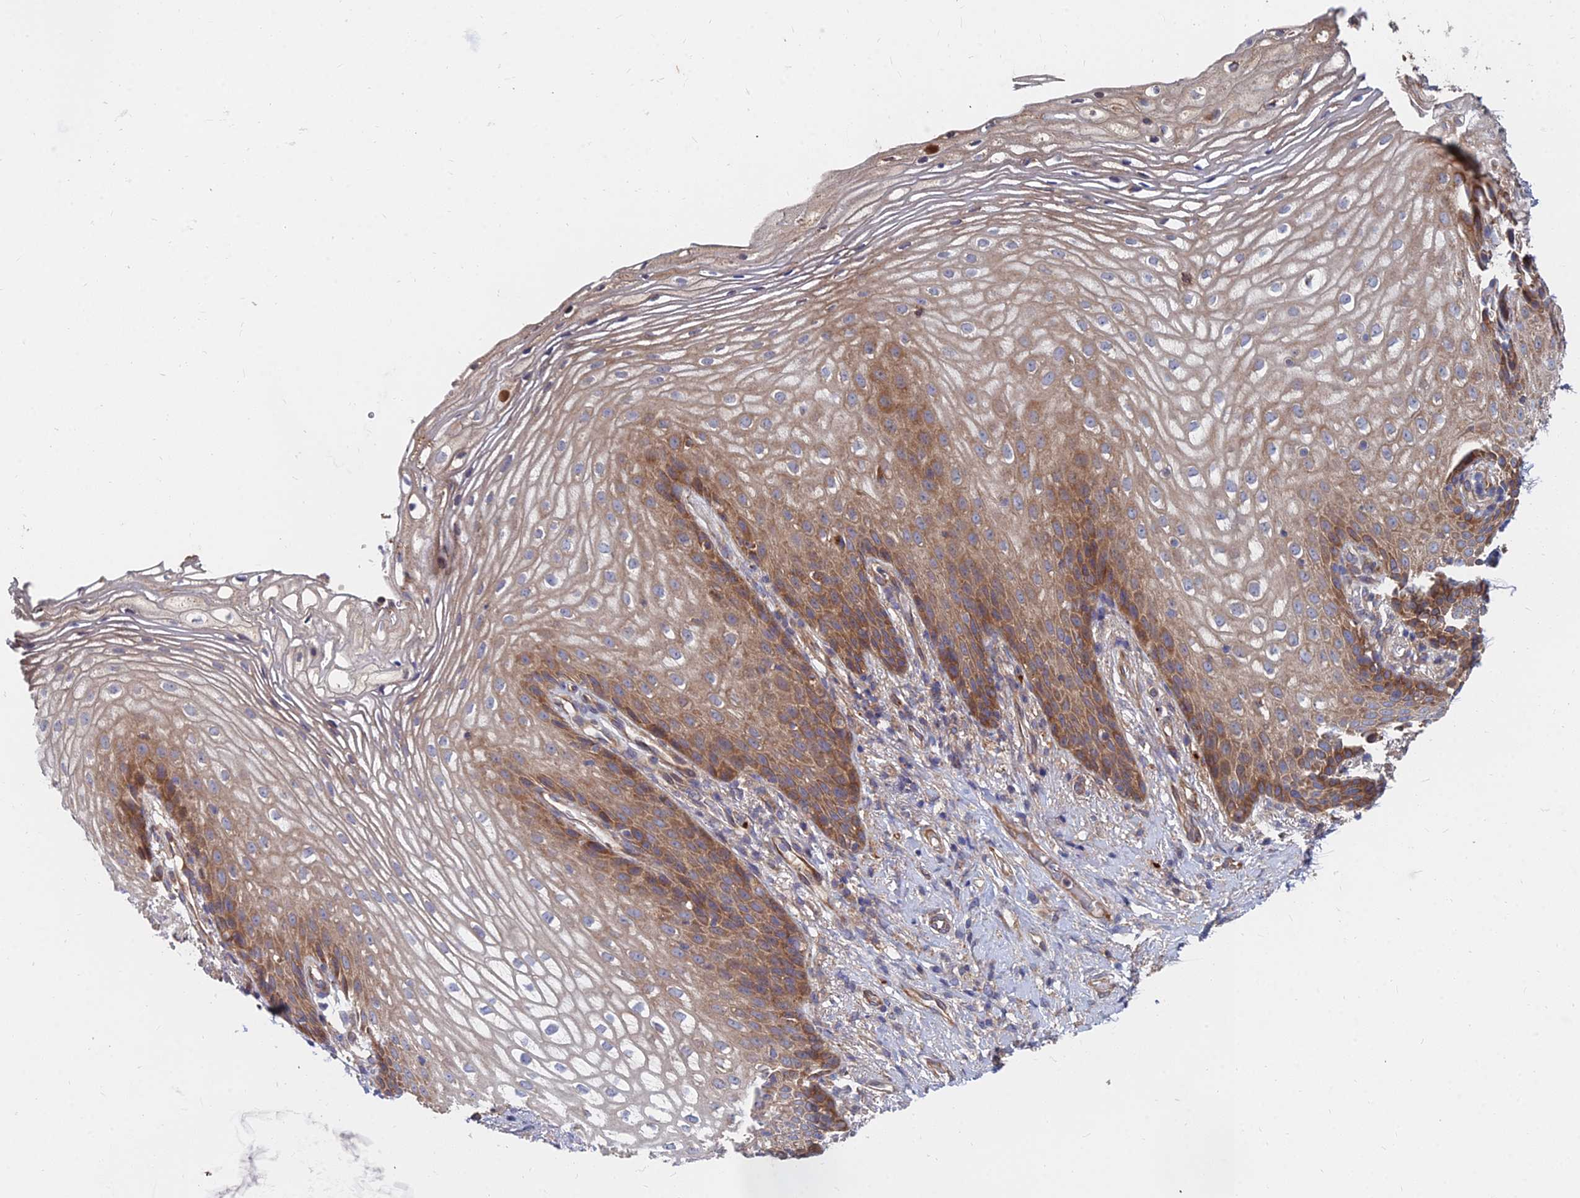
{"staining": {"intensity": "moderate", "quantity": "25%-75%", "location": "cytoplasmic/membranous"}, "tissue": "vagina", "cell_type": "Squamous epithelial cells", "image_type": "normal", "snomed": [{"axis": "morphology", "description": "Normal tissue, NOS"}, {"axis": "topography", "description": "Vagina"}], "caption": "DAB (3,3'-diaminobenzidine) immunohistochemical staining of normal human vagina displays moderate cytoplasmic/membranous protein expression in about 25%-75% of squamous epithelial cells. The staining was performed using DAB to visualize the protein expression in brown, while the nuclei were stained in blue with hematoxylin (Magnification: 20x).", "gene": "CCZ1B", "patient": {"sex": "female", "age": 60}}